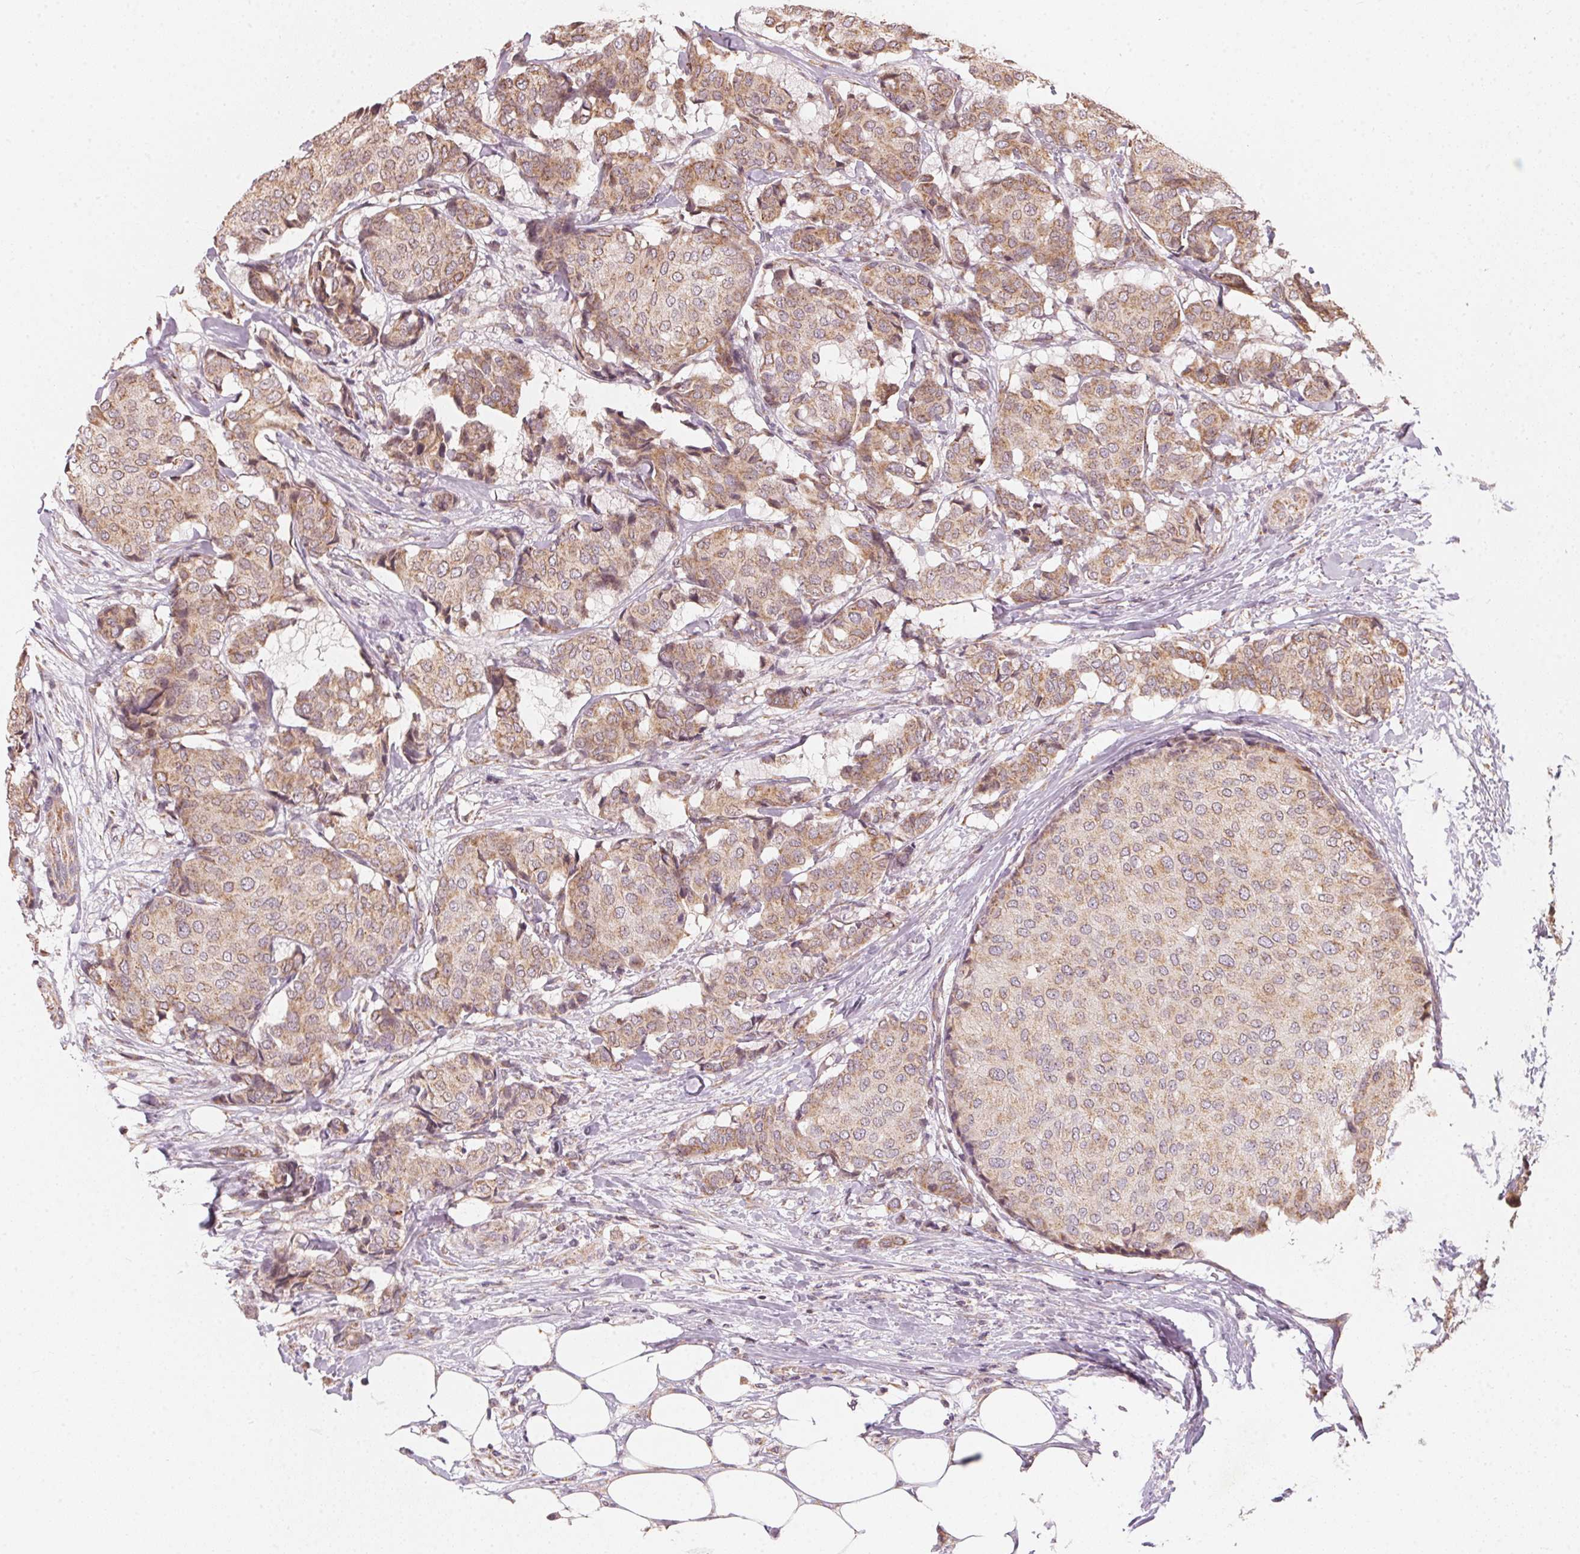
{"staining": {"intensity": "weak", "quantity": ">75%", "location": "cytoplasmic/membranous"}, "tissue": "breast cancer", "cell_type": "Tumor cells", "image_type": "cancer", "snomed": [{"axis": "morphology", "description": "Duct carcinoma"}, {"axis": "topography", "description": "Breast"}], "caption": "The micrograph reveals immunohistochemical staining of breast invasive ductal carcinoma. There is weak cytoplasmic/membranous positivity is seen in about >75% of tumor cells.", "gene": "MATCAP1", "patient": {"sex": "female", "age": 75}}